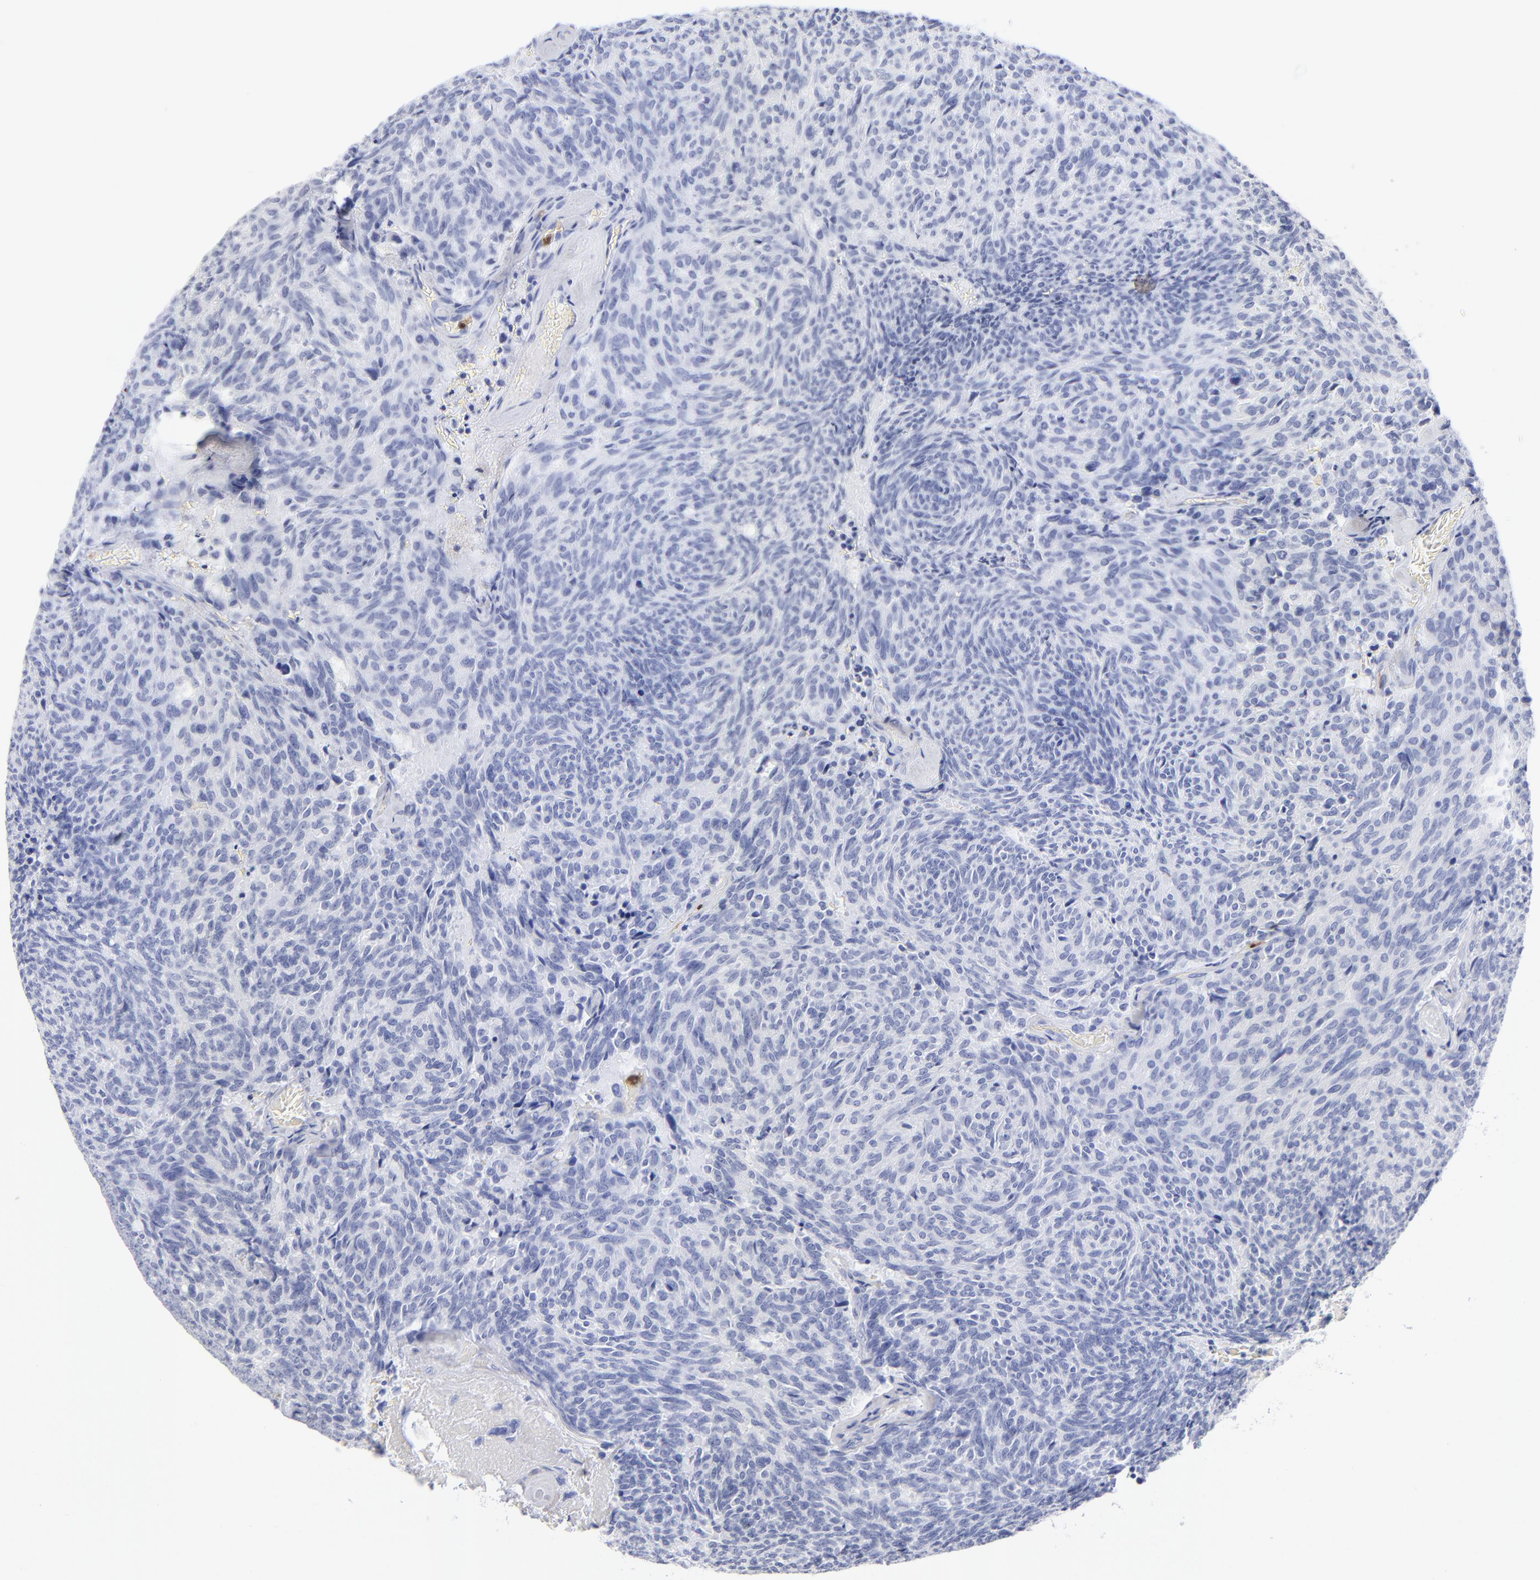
{"staining": {"intensity": "negative", "quantity": "none", "location": "none"}, "tissue": "carcinoid", "cell_type": "Tumor cells", "image_type": "cancer", "snomed": [{"axis": "morphology", "description": "Carcinoid, malignant, NOS"}, {"axis": "topography", "description": "Pancreas"}], "caption": "Histopathology image shows no protein expression in tumor cells of carcinoid tissue.", "gene": "ARG1", "patient": {"sex": "female", "age": 54}}